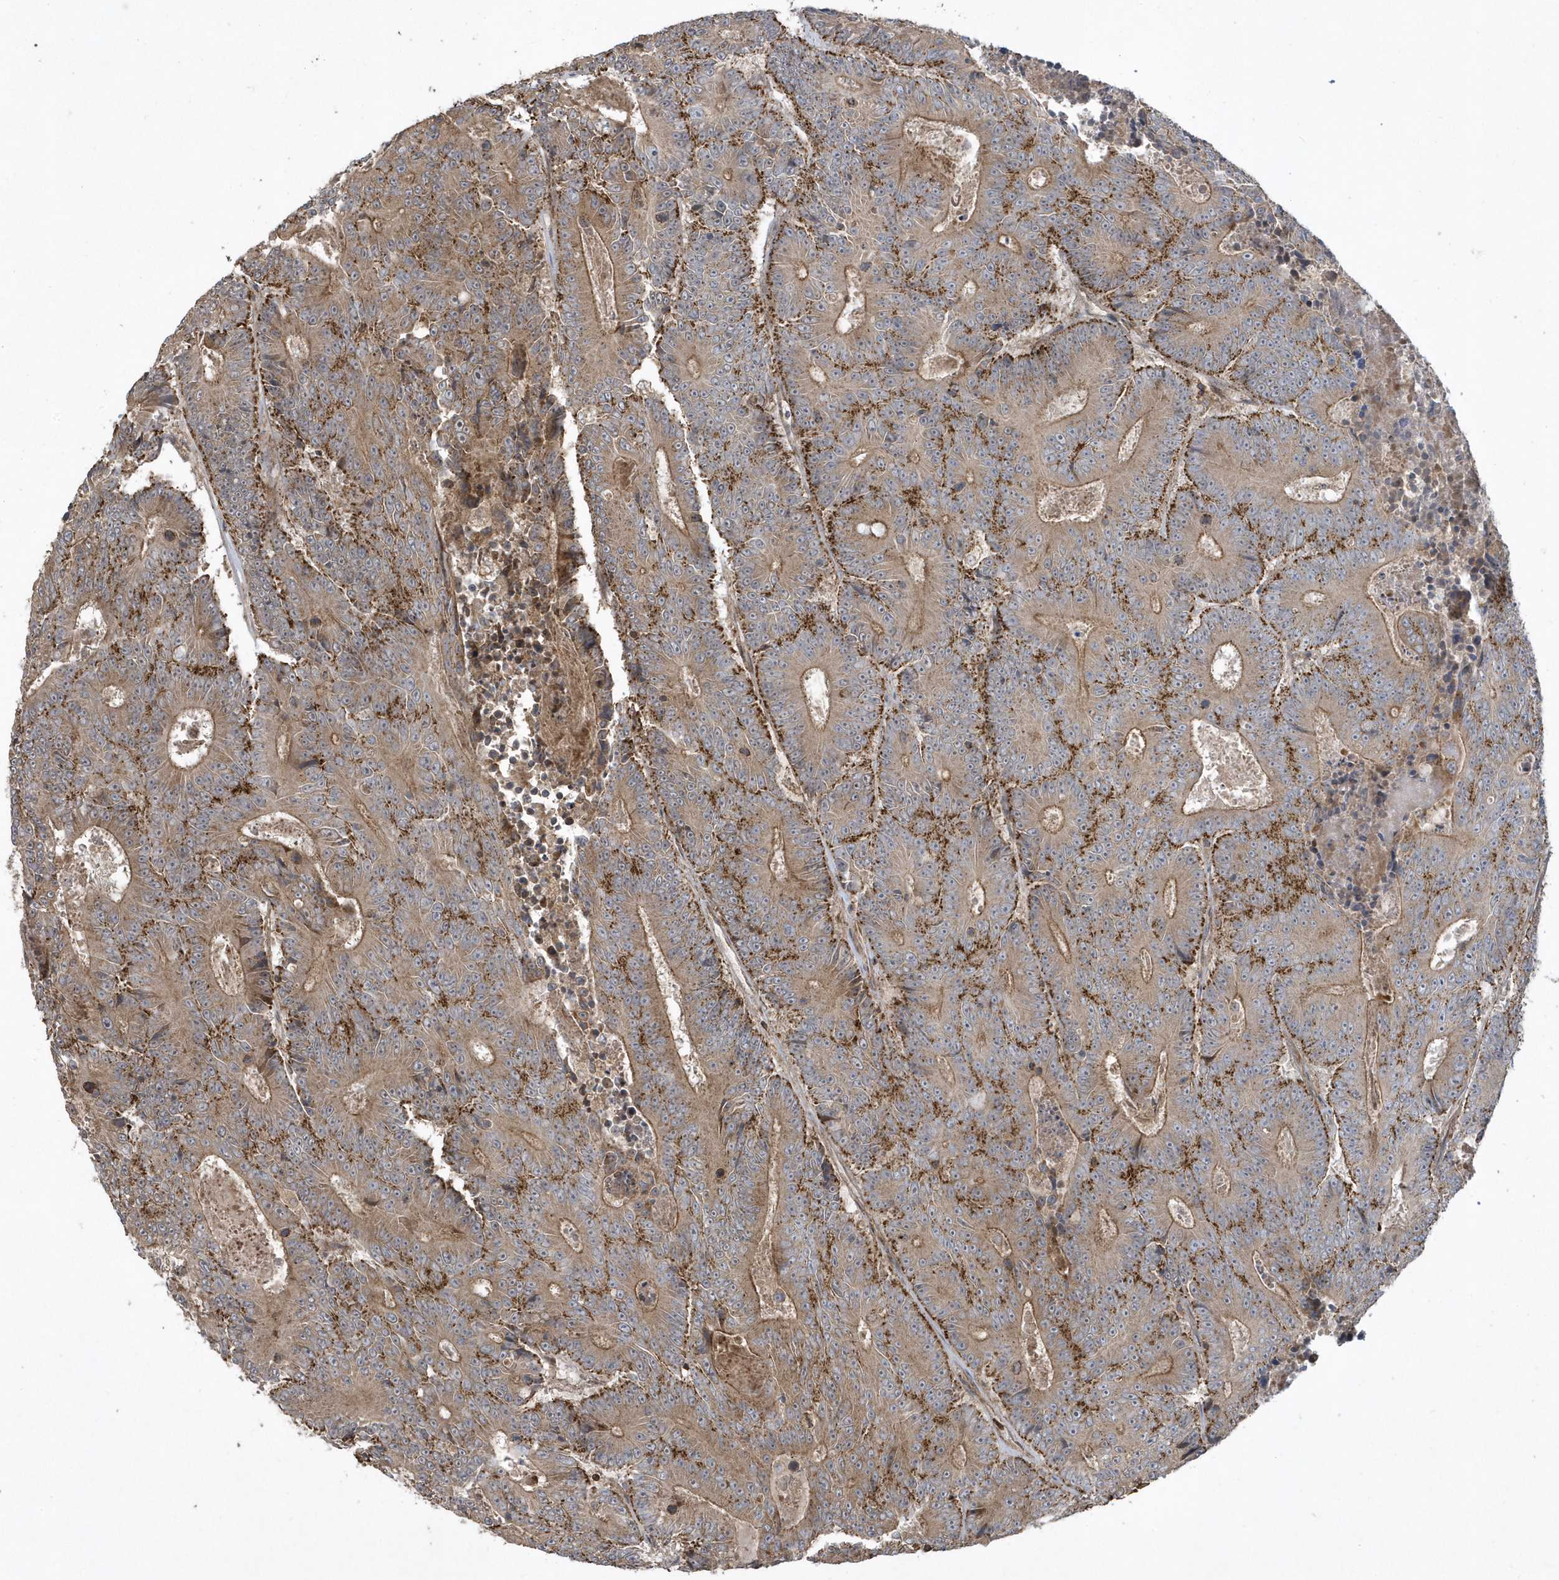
{"staining": {"intensity": "moderate", "quantity": ">75%", "location": "cytoplasmic/membranous"}, "tissue": "colorectal cancer", "cell_type": "Tumor cells", "image_type": "cancer", "snomed": [{"axis": "morphology", "description": "Adenocarcinoma, NOS"}, {"axis": "topography", "description": "Colon"}], "caption": "Protein analysis of colorectal adenocarcinoma tissue shows moderate cytoplasmic/membranous staining in approximately >75% of tumor cells.", "gene": "STAMBP", "patient": {"sex": "male", "age": 83}}